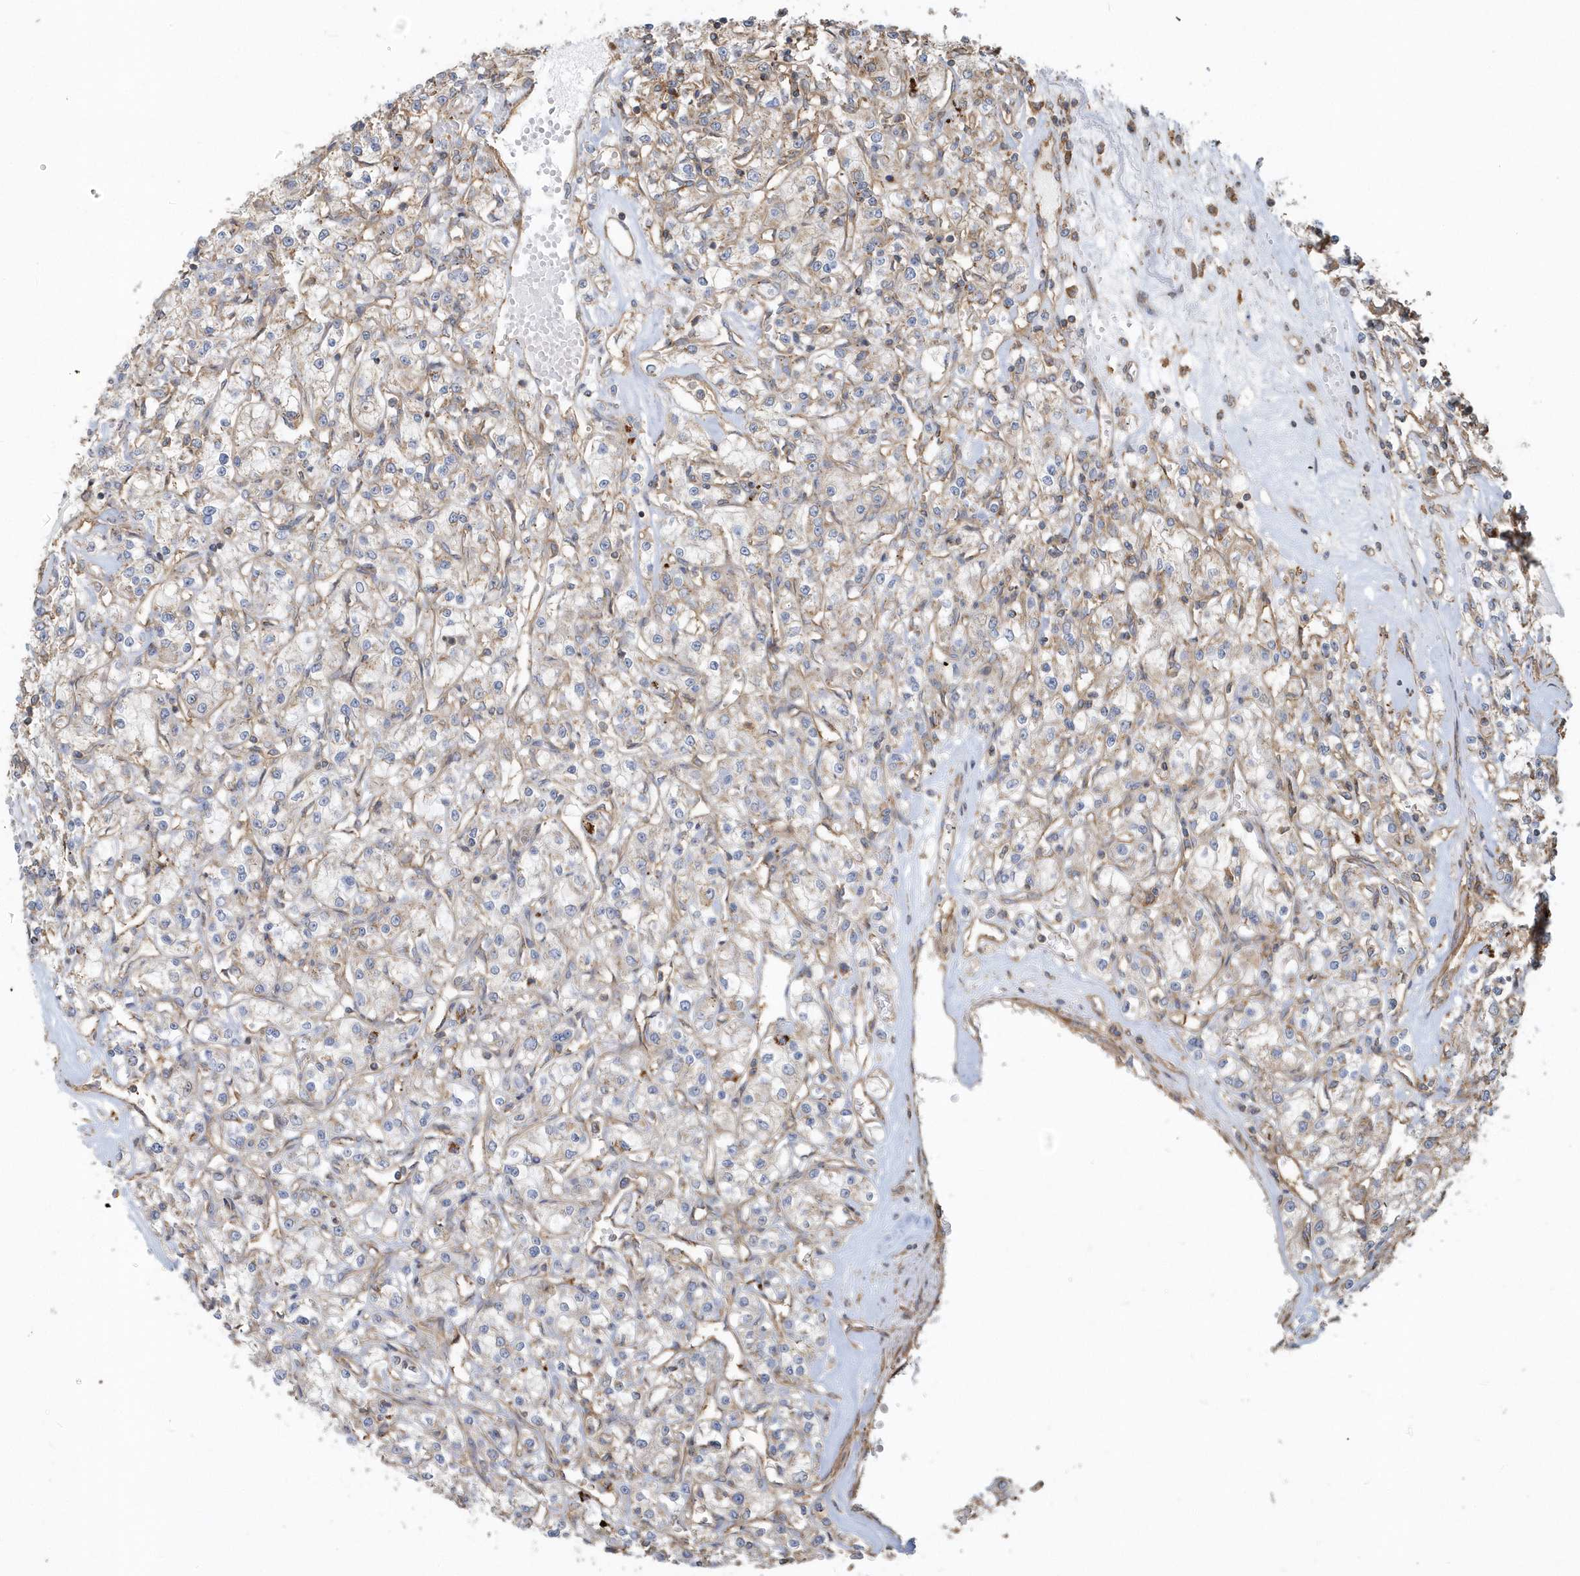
{"staining": {"intensity": "weak", "quantity": "<25%", "location": "cytoplasmic/membranous"}, "tissue": "renal cancer", "cell_type": "Tumor cells", "image_type": "cancer", "snomed": [{"axis": "morphology", "description": "Adenocarcinoma, NOS"}, {"axis": "topography", "description": "Kidney"}], "caption": "High magnification brightfield microscopy of renal cancer (adenocarcinoma) stained with DAB (3,3'-diaminobenzidine) (brown) and counterstained with hematoxylin (blue): tumor cells show no significant expression.", "gene": "TRAIP", "patient": {"sex": "female", "age": 59}}